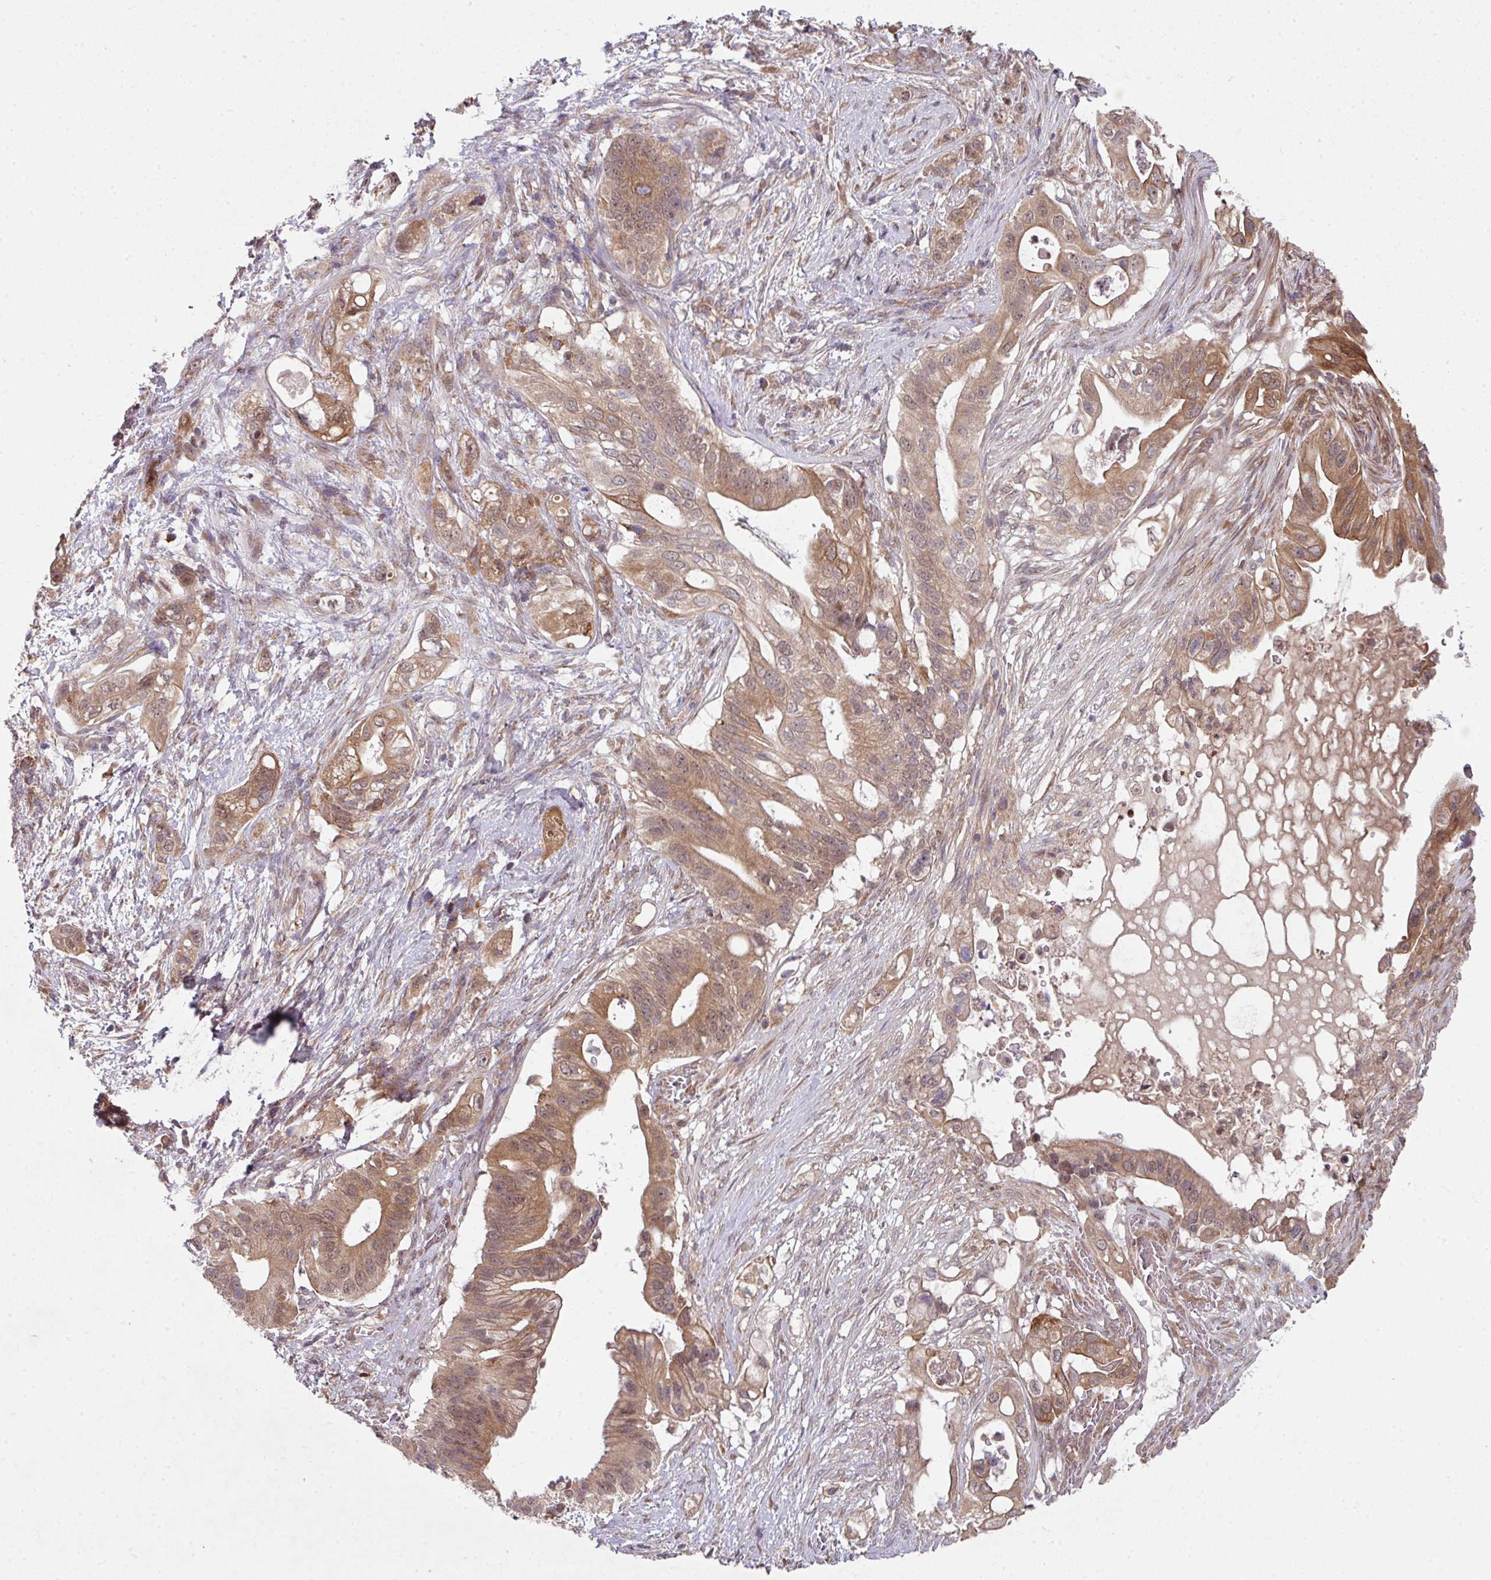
{"staining": {"intensity": "moderate", "quantity": ">75%", "location": "cytoplasmic/membranous,nuclear"}, "tissue": "pancreatic cancer", "cell_type": "Tumor cells", "image_type": "cancer", "snomed": [{"axis": "morphology", "description": "Adenocarcinoma, NOS"}, {"axis": "topography", "description": "Pancreas"}], "caption": "An immunohistochemistry (IHC) micrograph of tumor tissue is shown. Protein staining in brown highlights moderate cytoplasmic/membranous and nuclear positivity in pancreatic adenocarcinoma within tumor cells.", "gene": "CAMLG", "patient": {"sex": "female", "age": 72}}